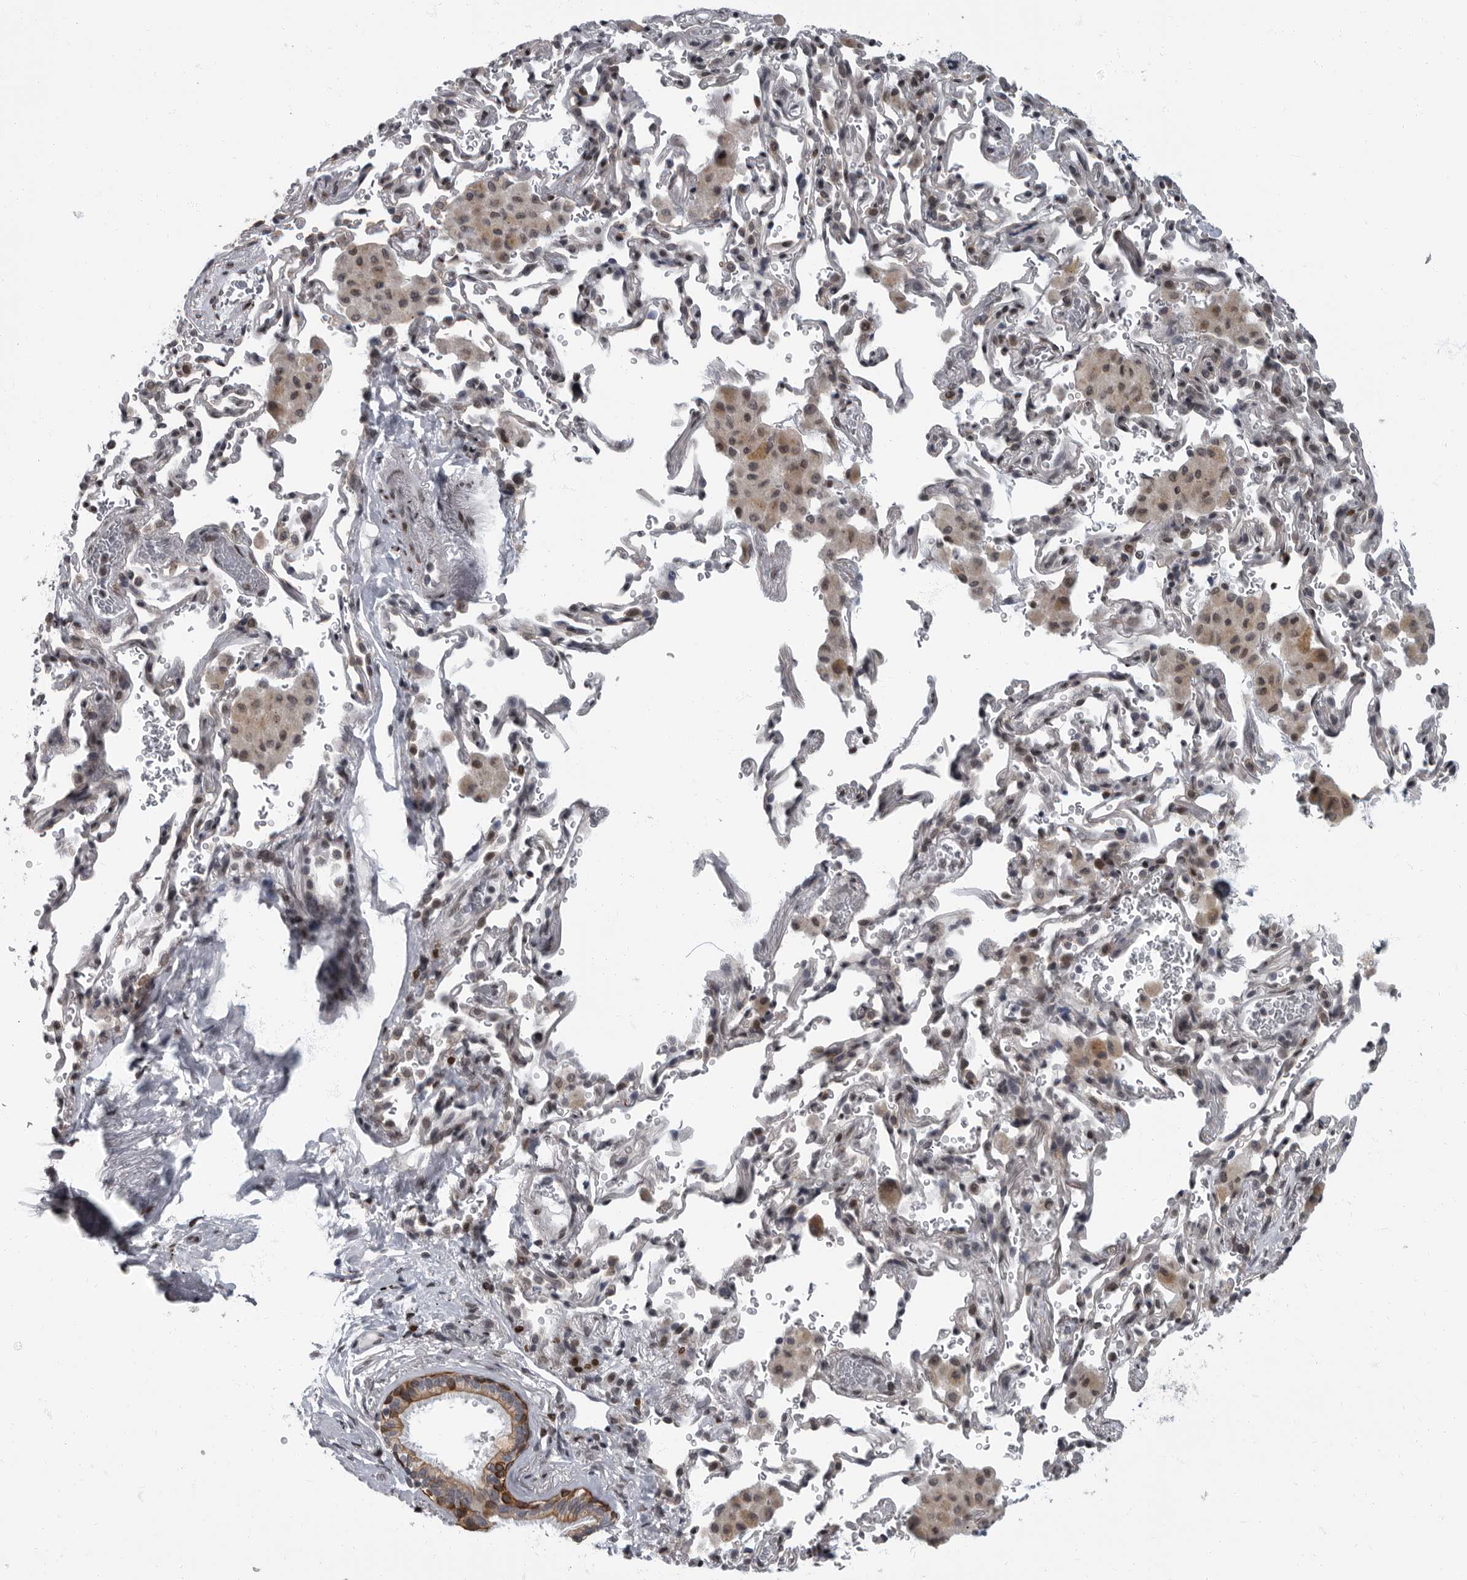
{"staining": {"intensity": "strong", "quantity": ">75%", "location": "cytoplasmic/membranous"}, "tissue": "bronchus", "cell_type": "Respiratory epithelial cells", "image_type": "normal", "snomed": [{"axis": "morphology", "description": "Normal tissue, NOS"}, {"axis": "morphology", "description": "Inflammation, NOS"}, {"axis": "topography", "description": "Bronchus"}], "caption": "Protein staining of normal bronchus reveals strong cytoplasmic/membranous staining in approximately >75% of respiratory epithelial cells.", "gene": "EVI5", "patient": {"sex": "male", "age": 69}}